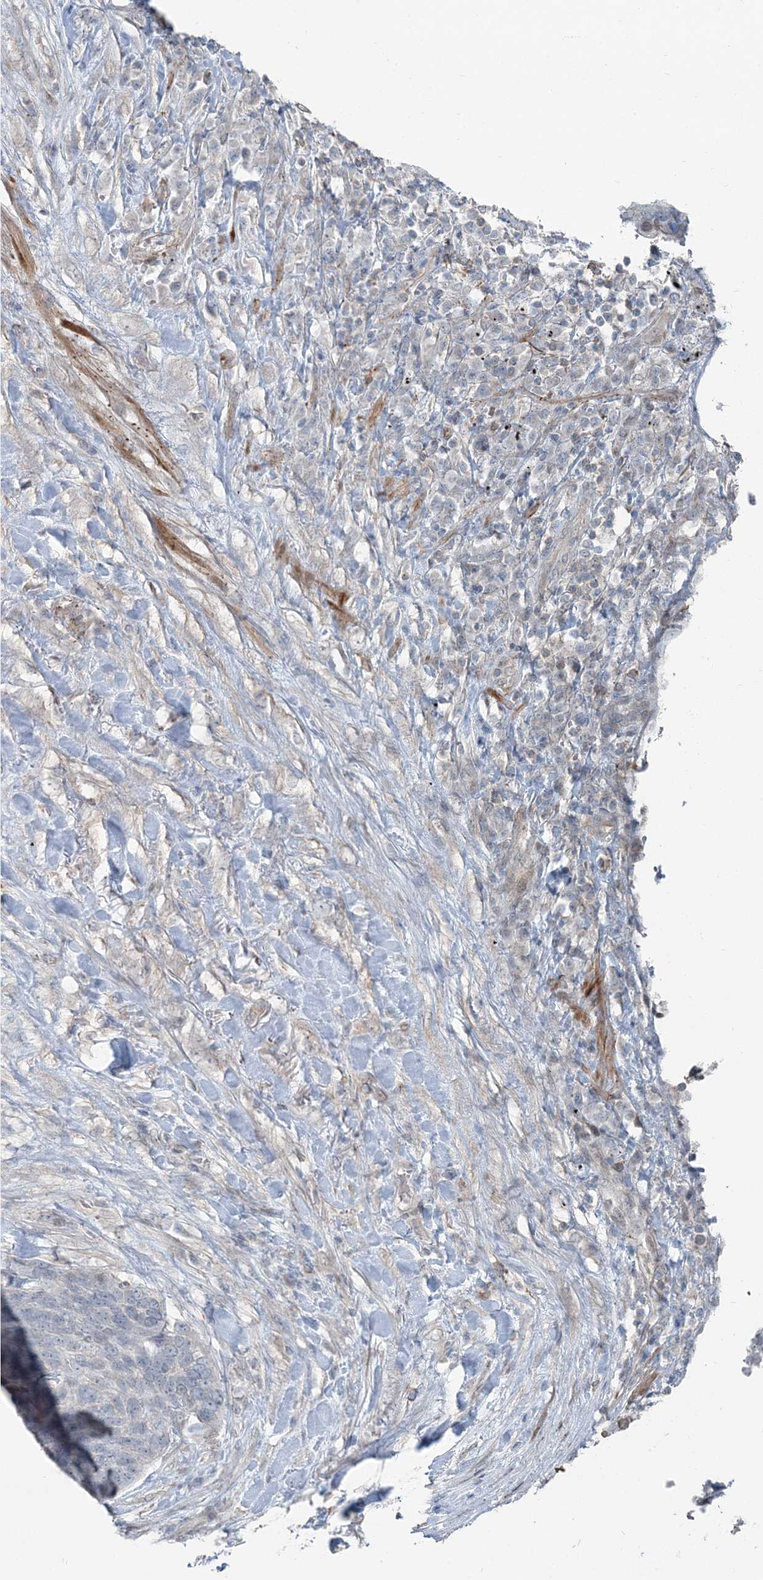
{"staining": {"intensity": "negative", "quantity": "none", "location": "none"}, "tissue": "lung cancer", "cell_type": "Tumor cells", "image_type": "cancer", "snomed": [{"axis": "morphology", "description": "Squamous cell carcinoma, NOS"}, {"axis": "topography", "description": "Lung"}], "caption": "Human lung cancer stained for a protein using immunohistochemistry (IHC) reveals no staining in tumor cells.", "gene": "FBXL17", "patient": {"sex": "male", "age": 66}}